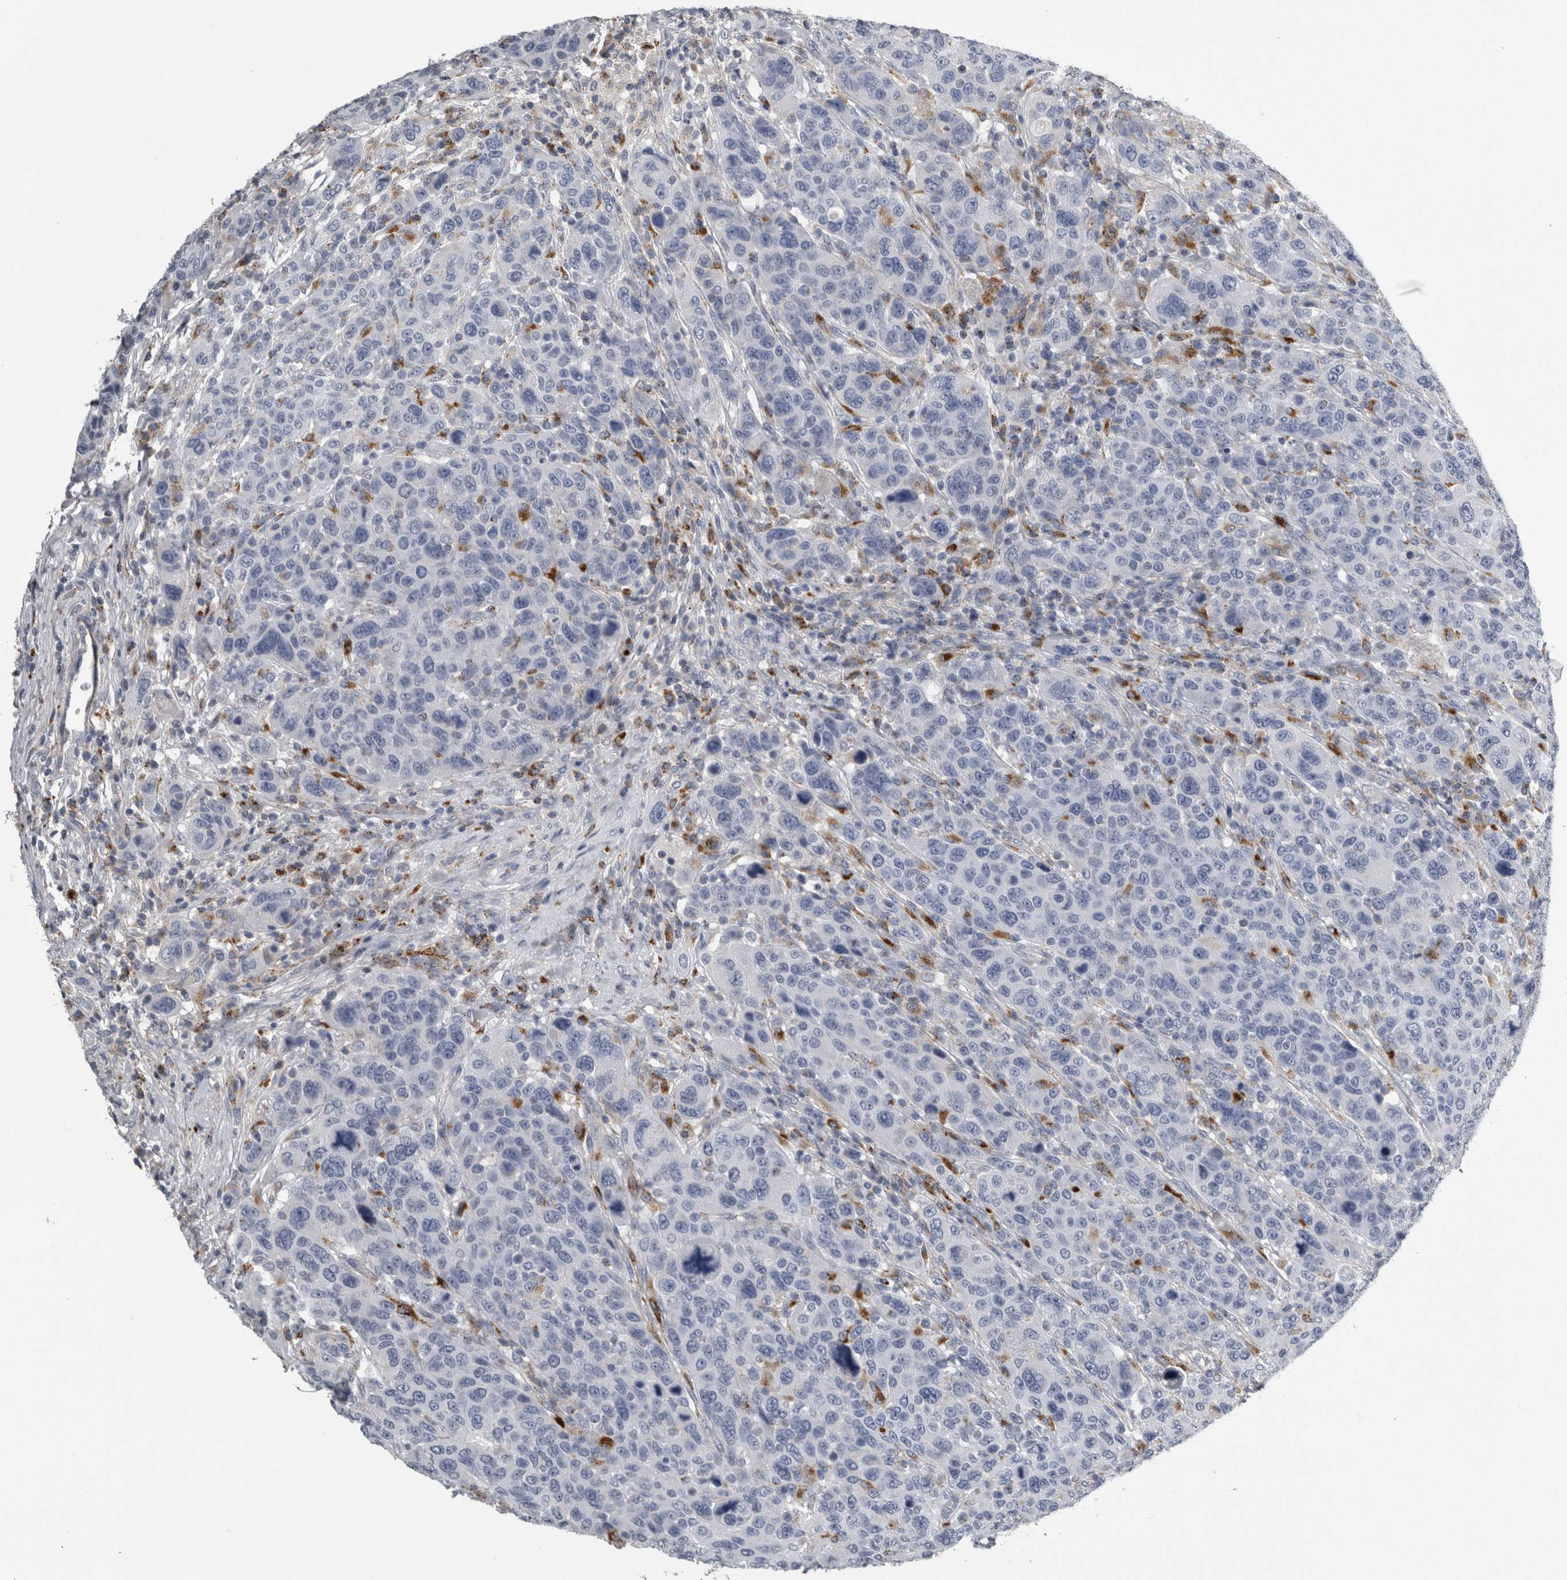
{"staining": {"intensity": "negative", "quantity": "none", "location": "none"}, "tissue": "breast cancer", "cell_type": "Tumor cells", "image_type": "cancer", "snomed": [{"axis": "morphology", "description": "Duct carcinoma"}, {"axis": "topography", "description": "Breast"}], "caption": "Immunohistochemical staining of human breast cancer (intraductal carcinoma) reveals no significant expression in tumor cells.", "gene": "DPP7", "patient": {"sex": "female", "age": 37}}